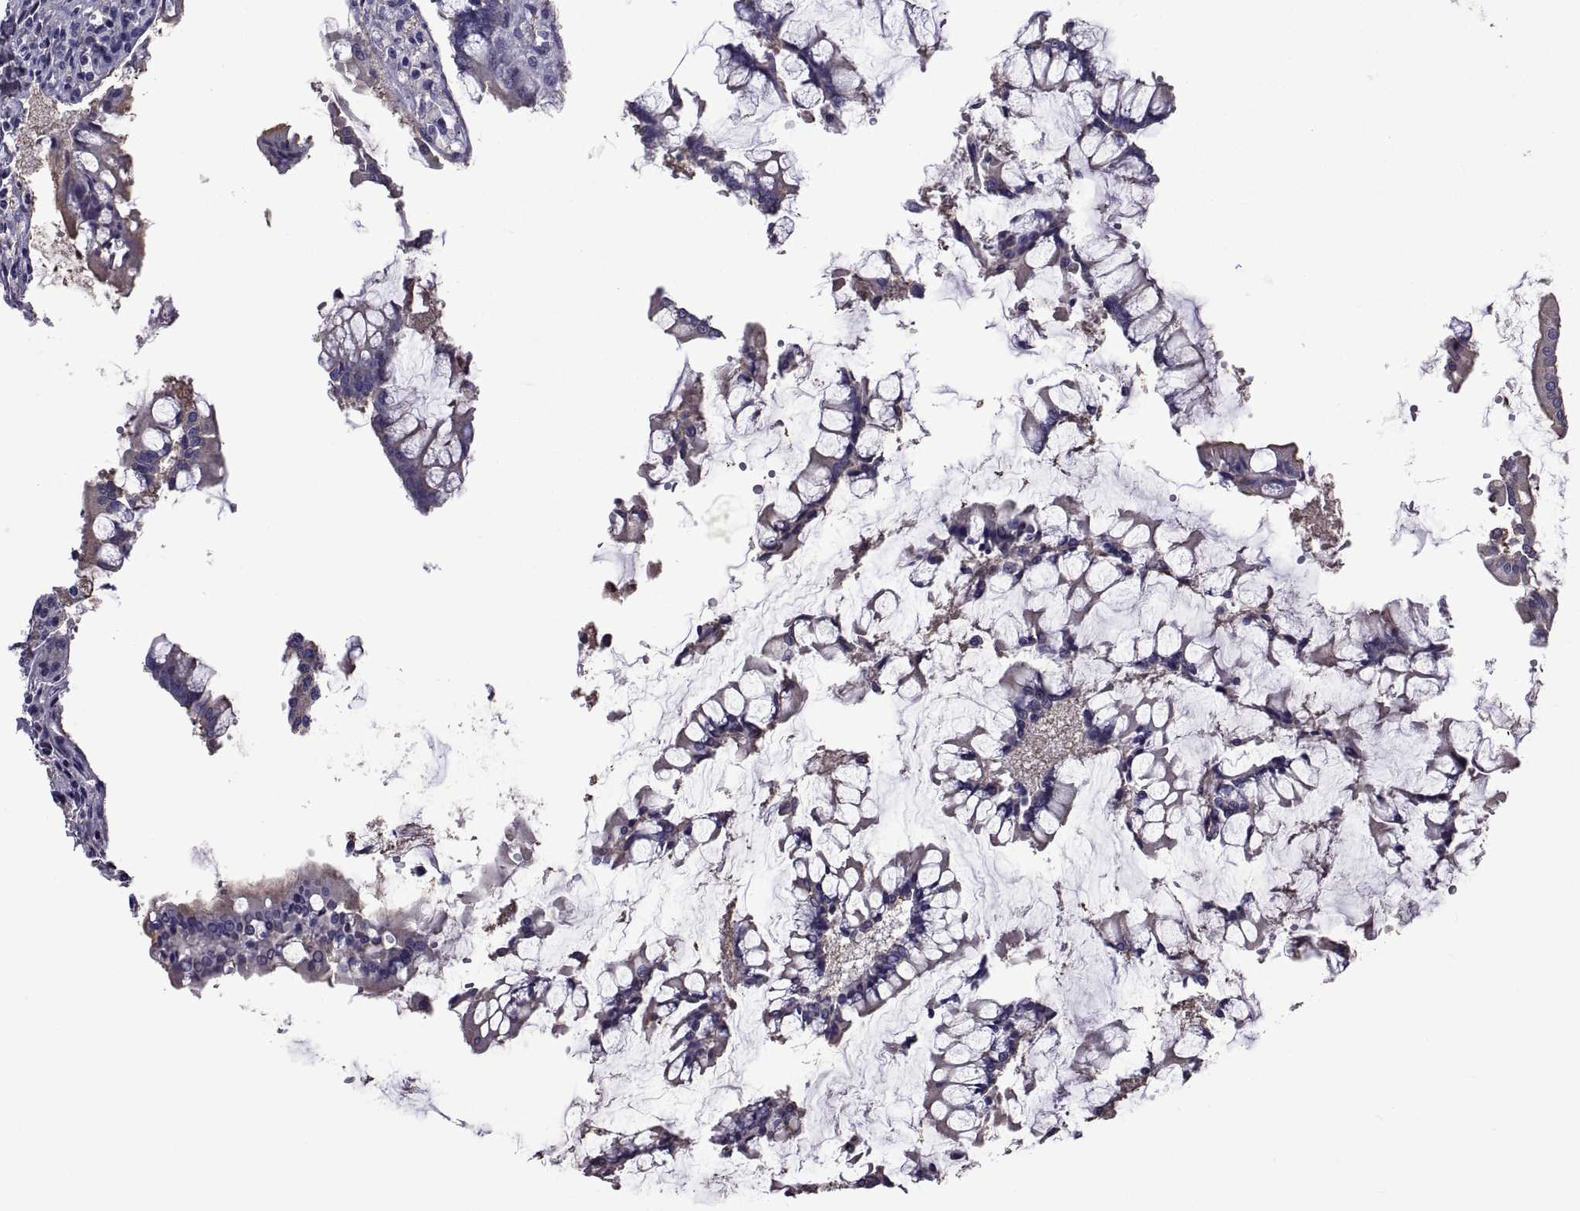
{"staining": {"intensity": "weak", "quantity": ">75%", "location": "cytoplasmic/membranous"}, "tissue": "carcinoid", "cell_type": "Tumor cells", "image_type": "cancer", "snomed": [{"axis": "morphology", "description": "Carcinoid, malignant, NOS"}, {"axis": "topography", "description": "Small intestine"}], "caption": "Immunohistochemistry (IHC) micrograph of neoplastic tissue: human carcinoid stained using immunohistochemistry (IHC) shows low levels of weak protein expression localized specifically in the cytoplasmic/membranous of tumor cells, appearing as a cytoplasmic/membranous brown color.", "gene": "TMC3", "patient": {"sex": "female", "age": 65}}